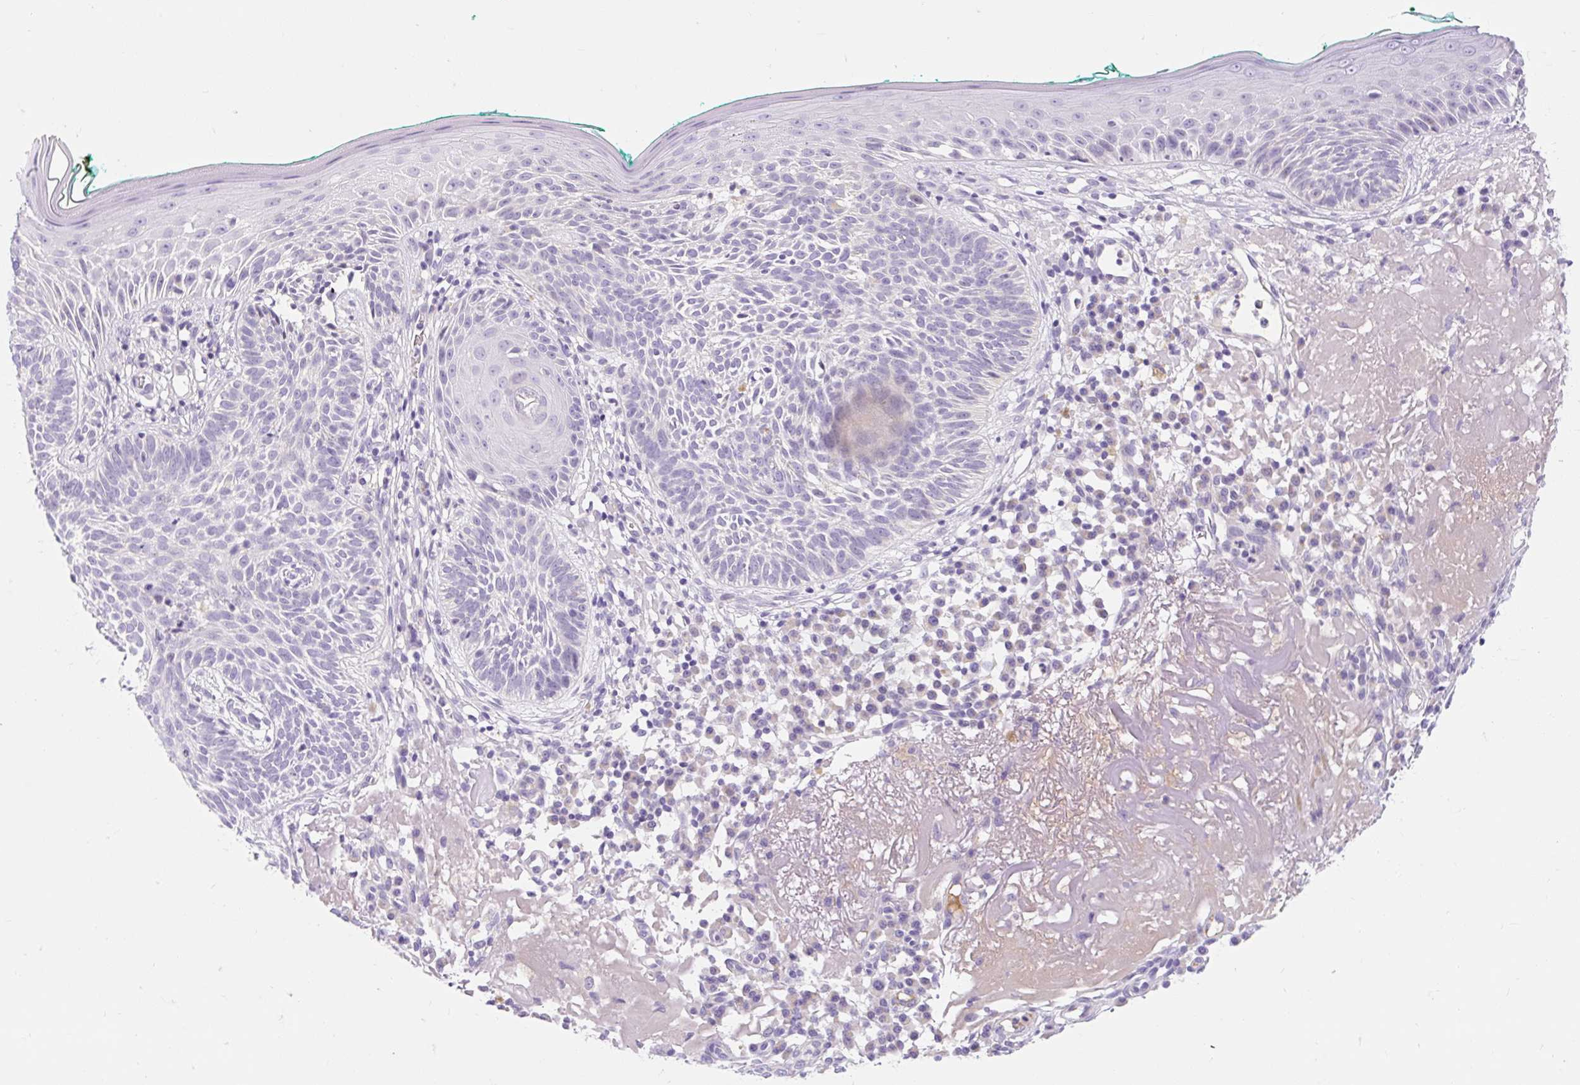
{"staining": {"intensity": "negative", "quantity": "none", "location": "none"}, "tissue": "skin cancer", "cell_type": "Tumor cells", "image_type": "cancer", "snomed": [{"axis": "morphology", "description": "Basal cell carcinoma"}, {"axis": "topography", "description": "Skin"}], "caption": "Skin cancer (basal cell carcinoma) stained for a protein using immunohistochemistry (IHC) exhibits no staining tumor cells.", "gene": "SLC28A1", "patient": {"sex": "male", "age": 68}}